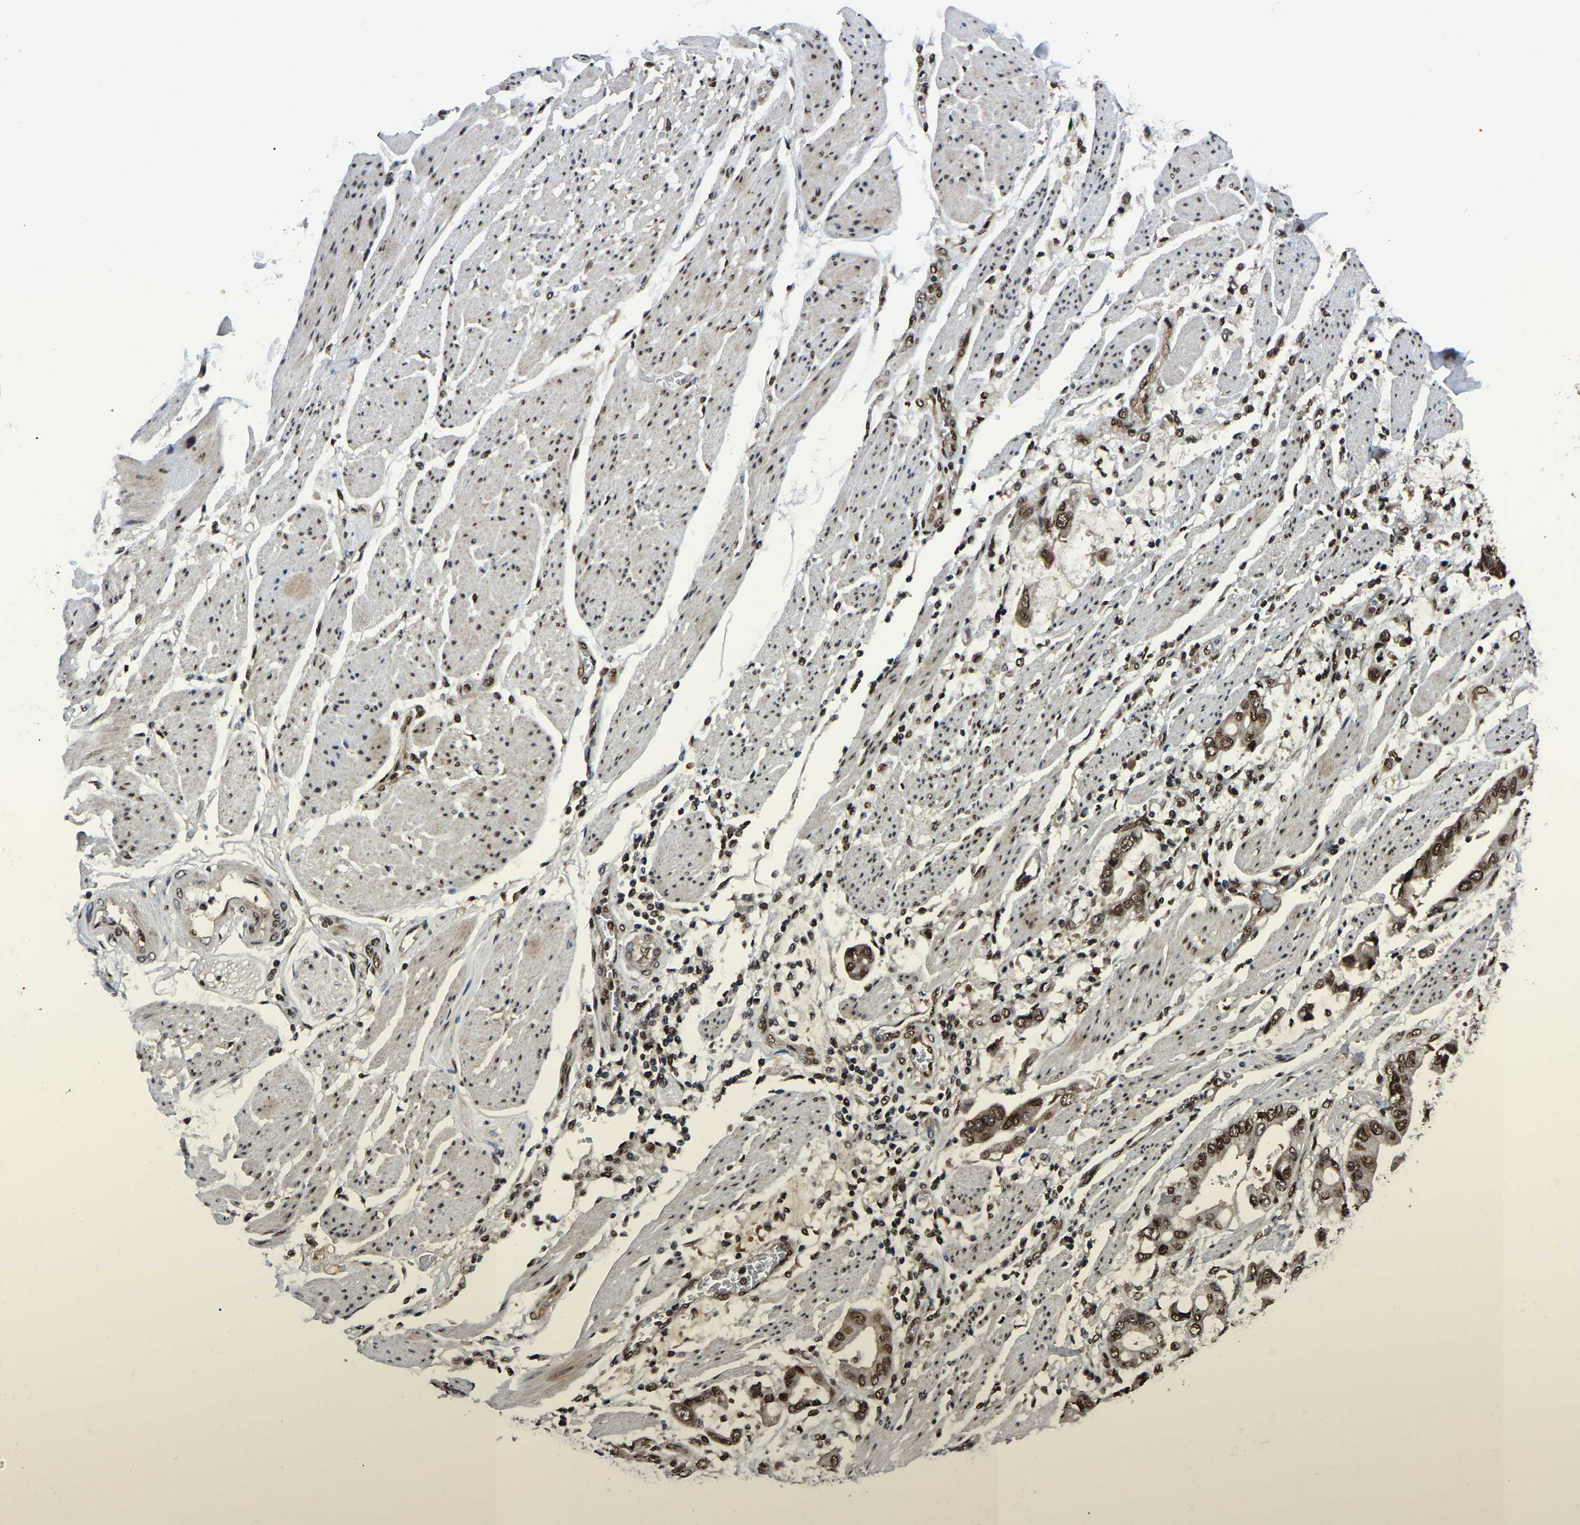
{"staining": {"intensity": "strong", "quantity": ">75%", "location": "nuclear"}, "tissue": "stomach cancer", "cell_type": "Tumor cells", "image_type": "cancer", "snomed": [{"axis": "morphology", "description": "Normal tissue, NOS"}, {"axis": "morphology", "description": "Adenocarcinoma, NOS"}, {"axis": "topography", "description": "Stomach"}], "caption": "Tumor cells reveal strong nuclear positivity in approximately >75% of cells in stomach adenocarcinoma.", "gene": "TRIM35", "patient": {"sex": "male", "age": 62}}